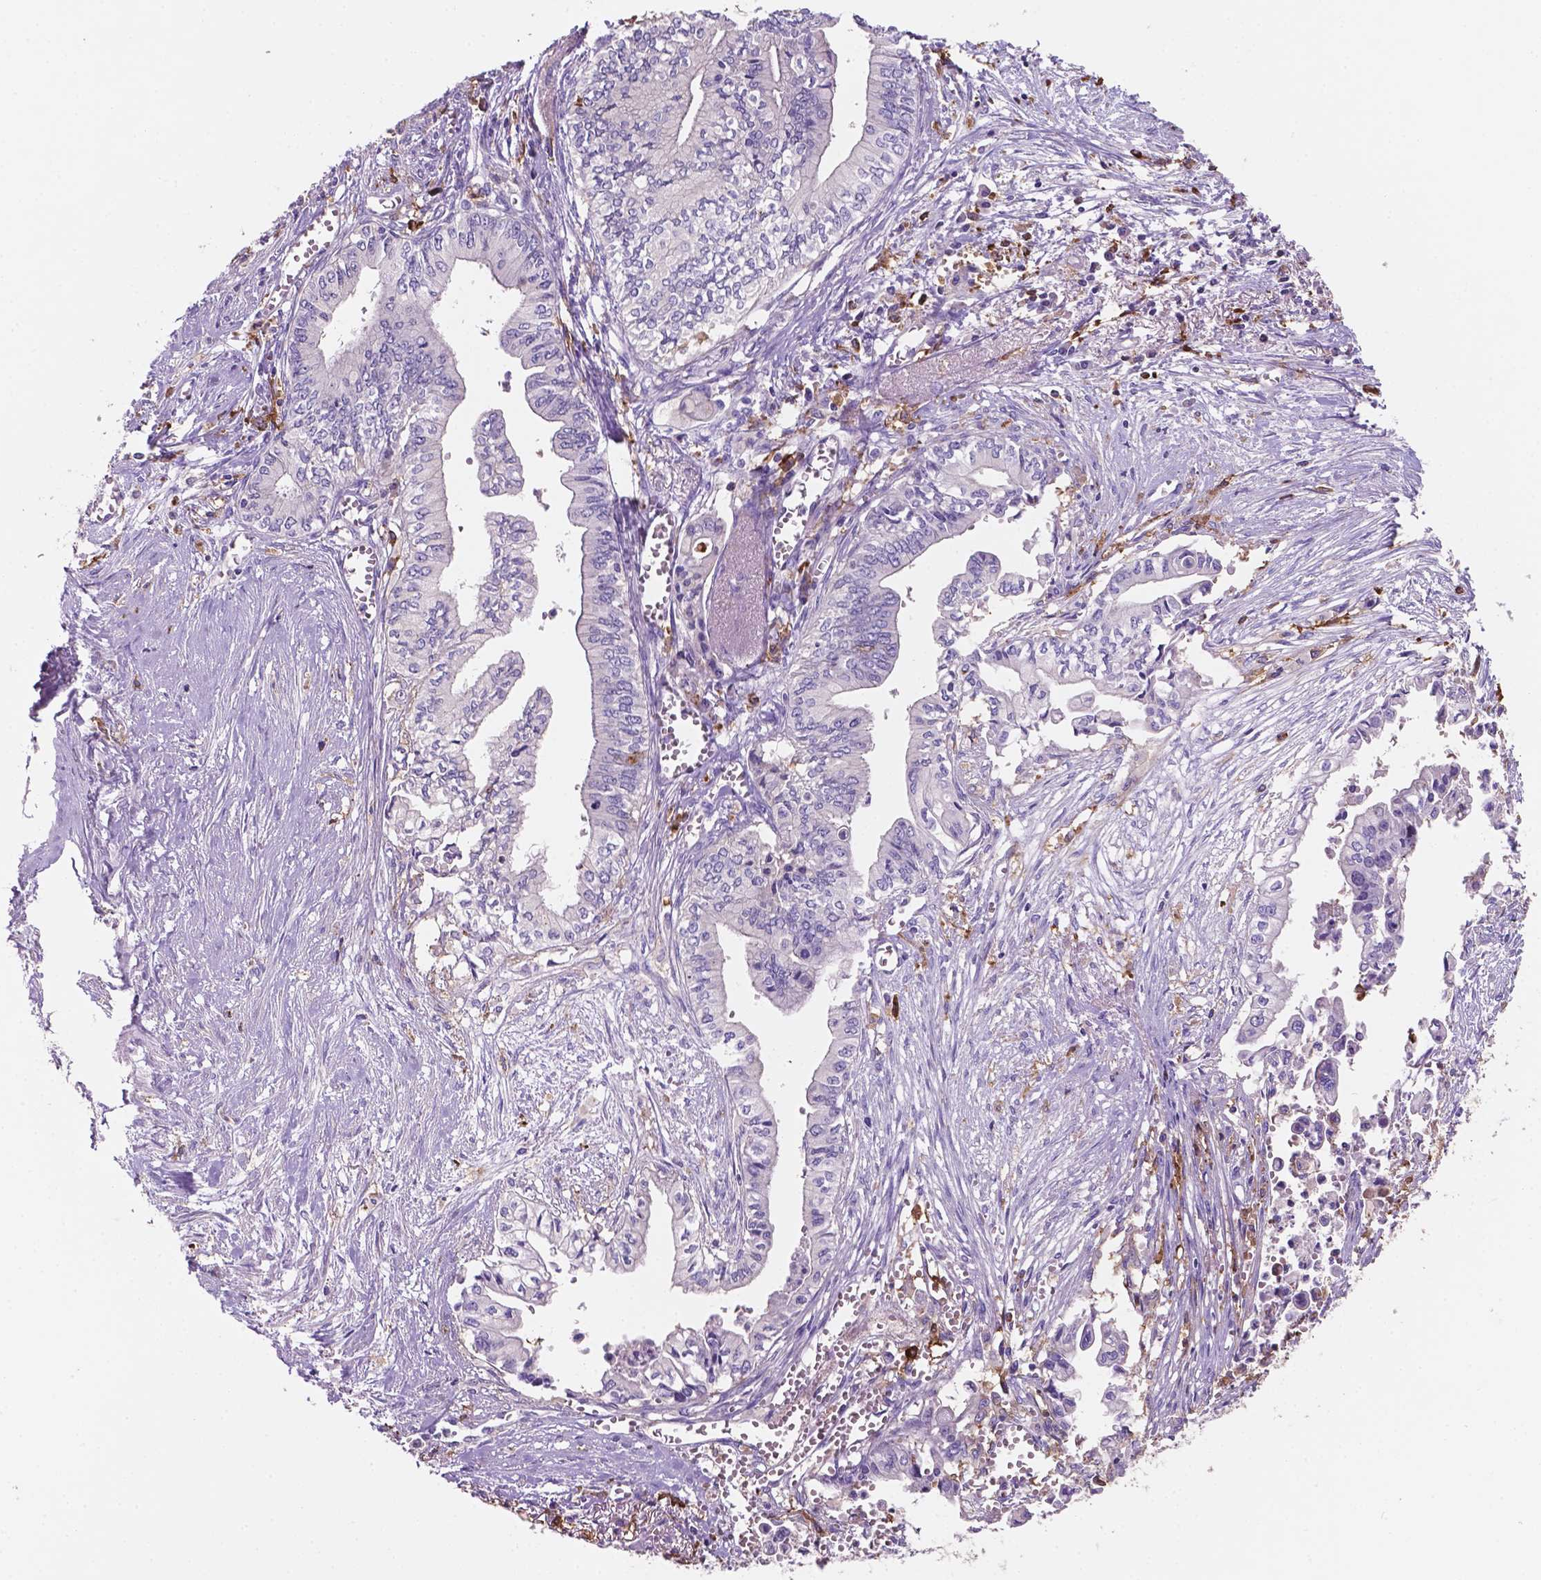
{"staining": {"intensity": "negative", "quantity": "none", "location": "none"}, "tissue": "pancreatic cancer", "cell_type": "Tumor cells", "image_type": "cancer", "snomed": [{"axis": "morphology", "description": "Adenocarcinoma, NOS"}, {"axis": "topography", "description": "Pancreas"}], "caption": "Image shows no protein positivity in tumor cells of pancreatic cancer (adenocarcinoma) tissue. The staining is performed using DAB brown chromogen with nuclei counter-stained in using hematoxylin.", "gene": "MKRN2OS", "patient": {"sex": "female", "age": 61}}